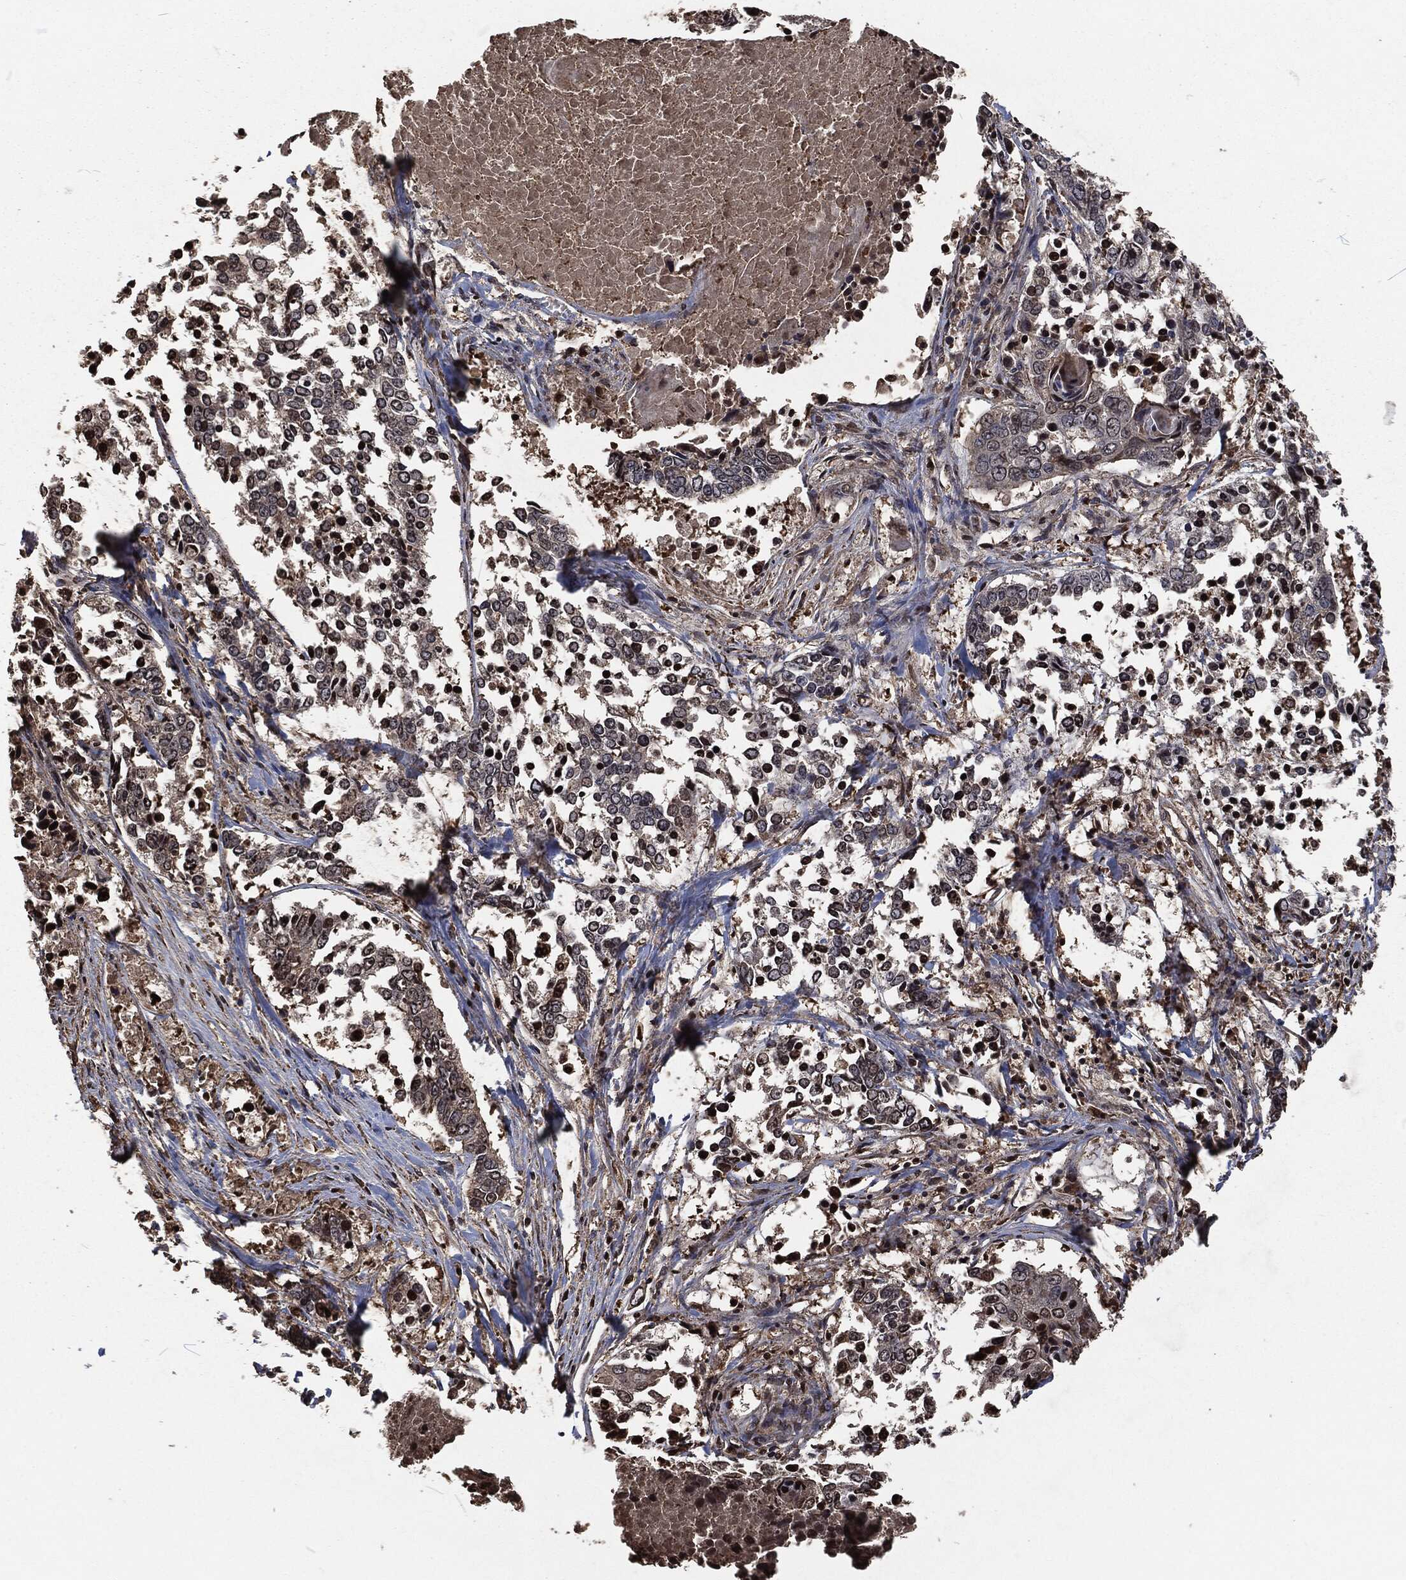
{"staining": {"intensity": "strong", "quantity": "<25%", "location": "nuclear"}, "tissue": "lung cancer", "cell_type": "Tumor cells", "image_type": "cancer", "snomed": [{"axis": "morphology", "description": "Squamous cell carcinoma, NOS"}, {"axis": "topography", "description": "Lung"}], "caption": "A medium amount of strong nuclear positivity is present in approximately <25% of tumor cells in lung squamous cell carcinoma tissue.", "gene": "SNAI1", "patient": {"sex": "male", "age": 82}}